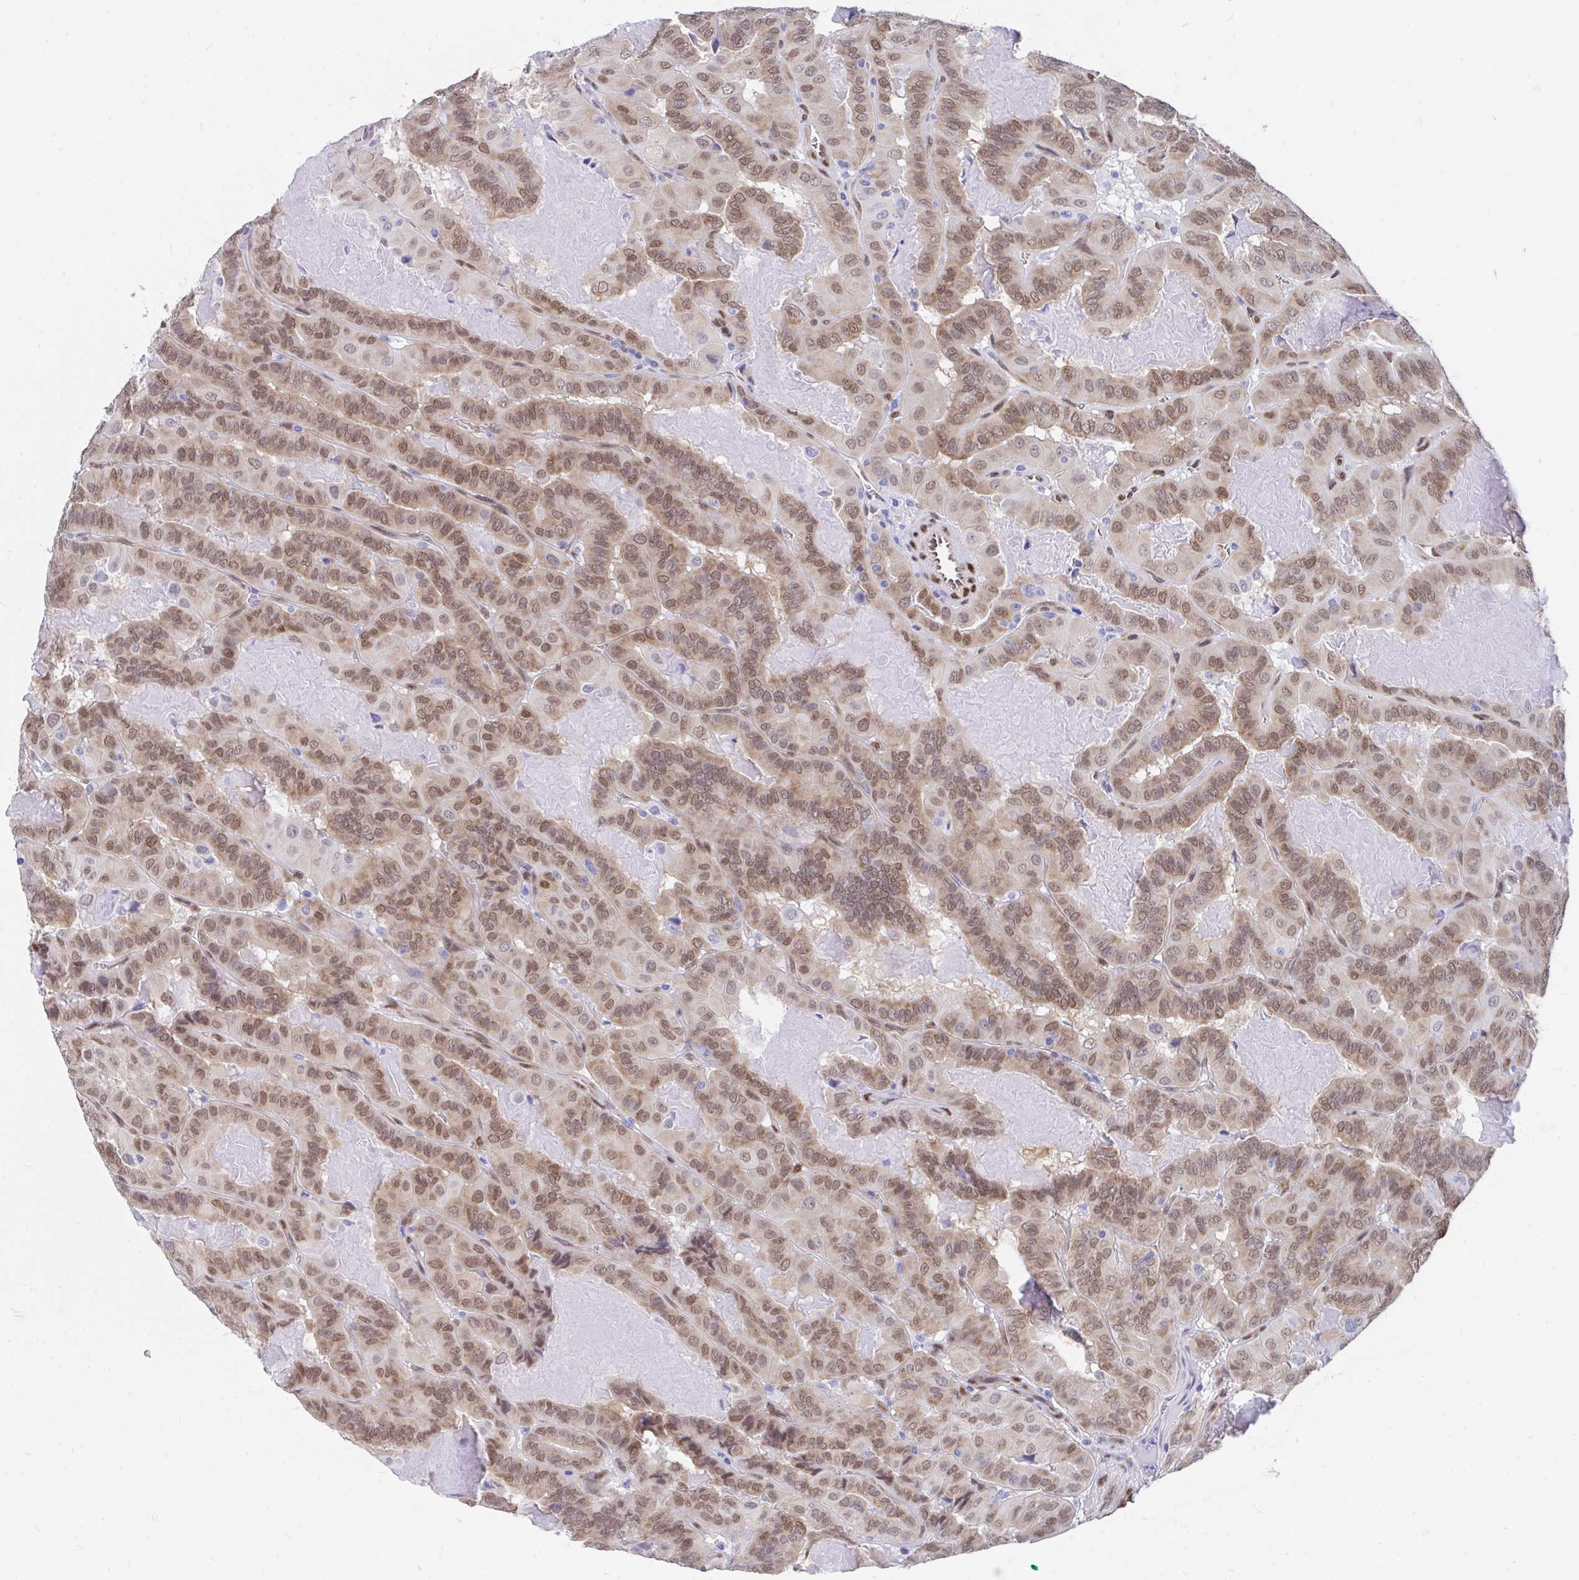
{"staining": {"intensity": "moderate", "quantity": ">75%", "location": "cytoplasmic/membranous,nuclear"}, "tissue": "thyroid cancer", "cell_type": "Tumor cells", "image_type": "cancer", "snomed": [{"axis": "morphology", "description": "Papillary adenocarcinoma, NOS"}, {"axis": "topography", "description": "Thyroid gland"}], "caption": "This is a histology image of immunohistochemistry (IHC) staining of thyroid papillary adenocarcinoma, which shows moderate positivity in the cytoplasmic/membranous and nuclear of tumor cells.", "gene": "RBPMS", "patient": {"sex": "female", "age": 46}}